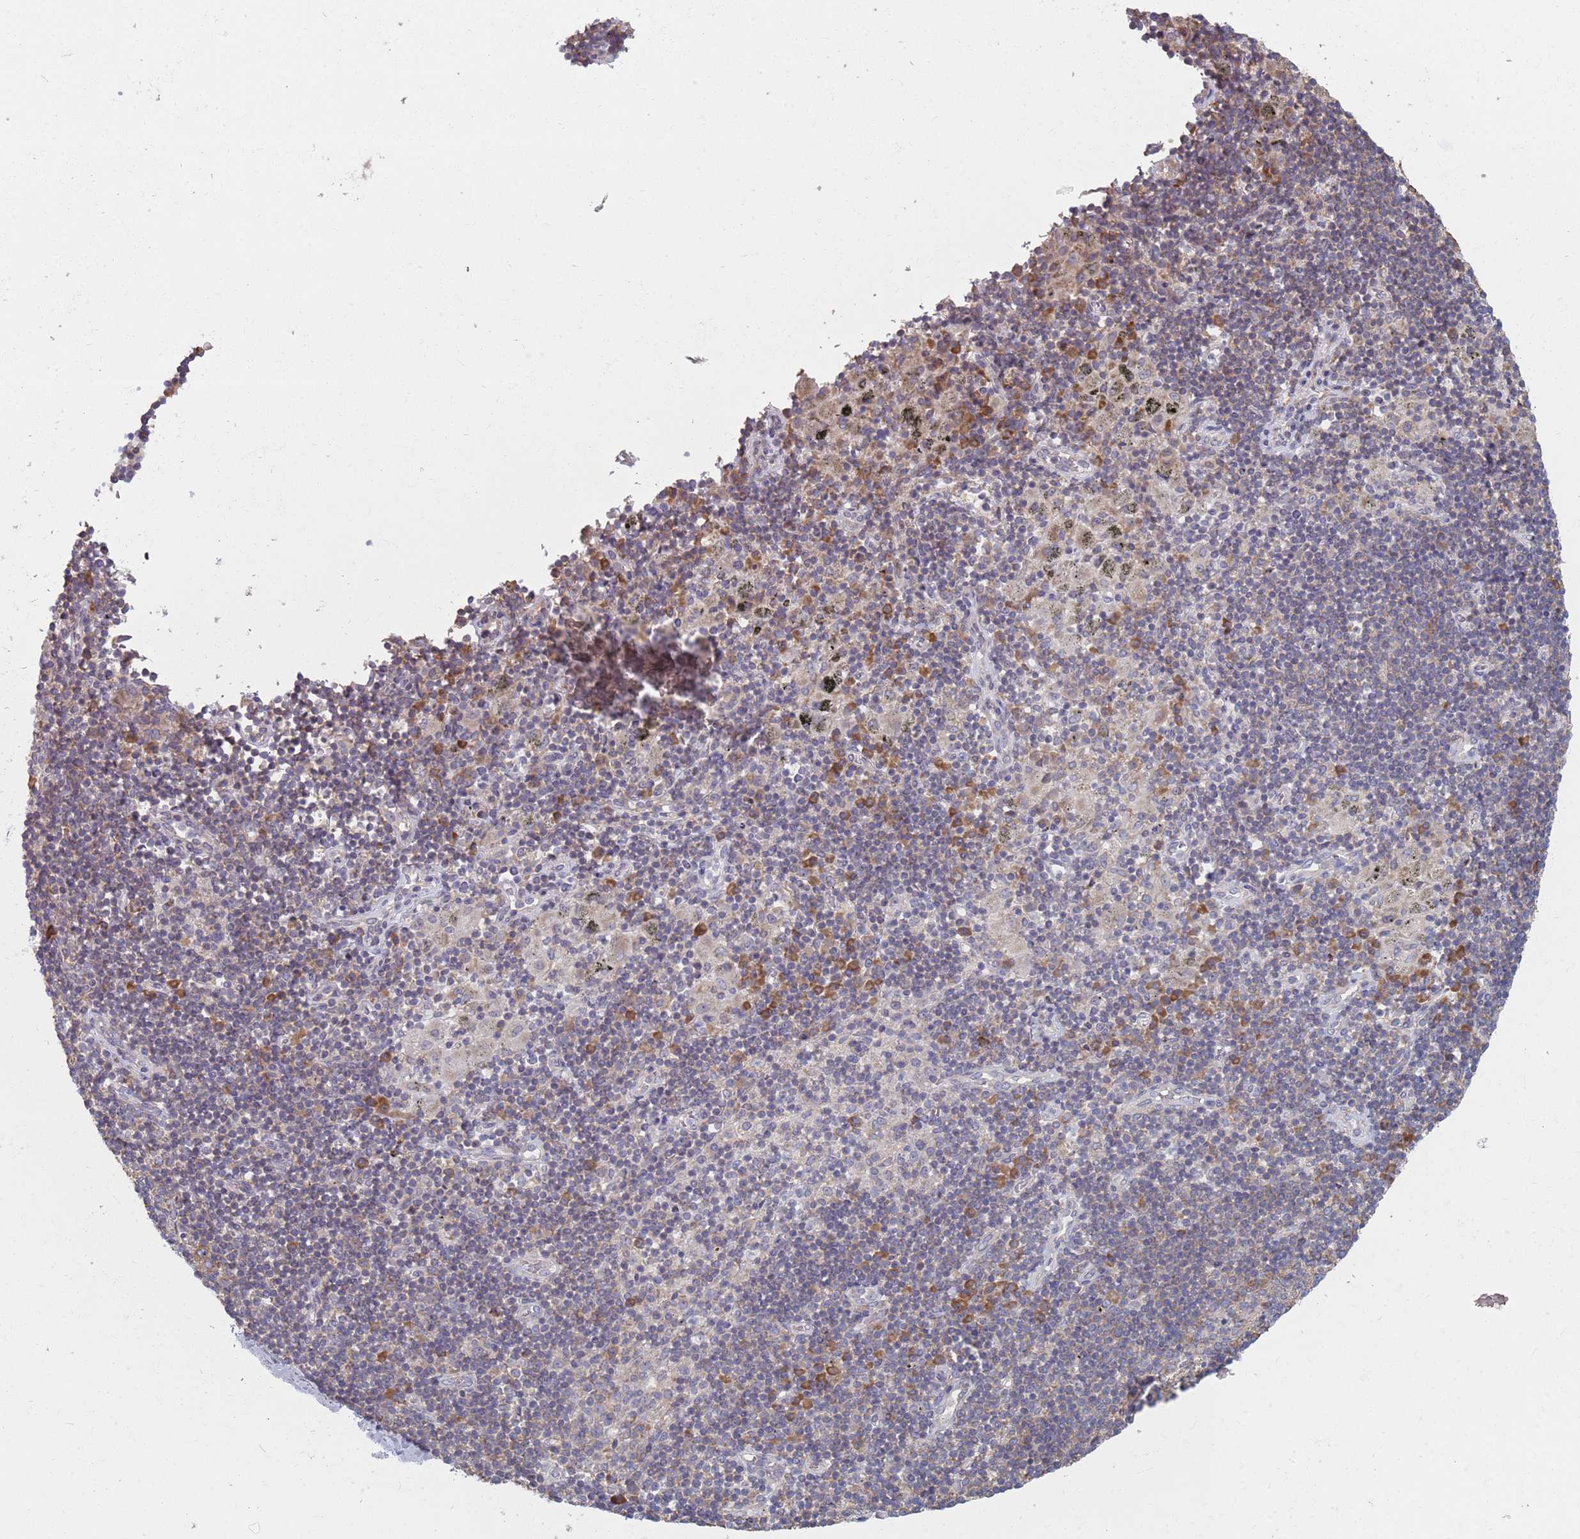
{"staining": {"intensity": "negative", "quantity": "none", "location": "none"}, "tissue": "adipose tissue", "cell_type": "Adipocytes", "image_type": "normal", "snomed": [{"axis": "morphology", "description": "Normal tissue, NOS"}, {"axis": "topography", "description": "Lymph node"}, {"axis": "topography", "description": "Cartilage tissue"}, {"axis": "topography", "description": "Bronchus"}], "caption": "Adipocytes show no significant protein staining in normal adipose tissue.", "gene": "RPL17", "patient": {"sex": "male", "age": 63}}